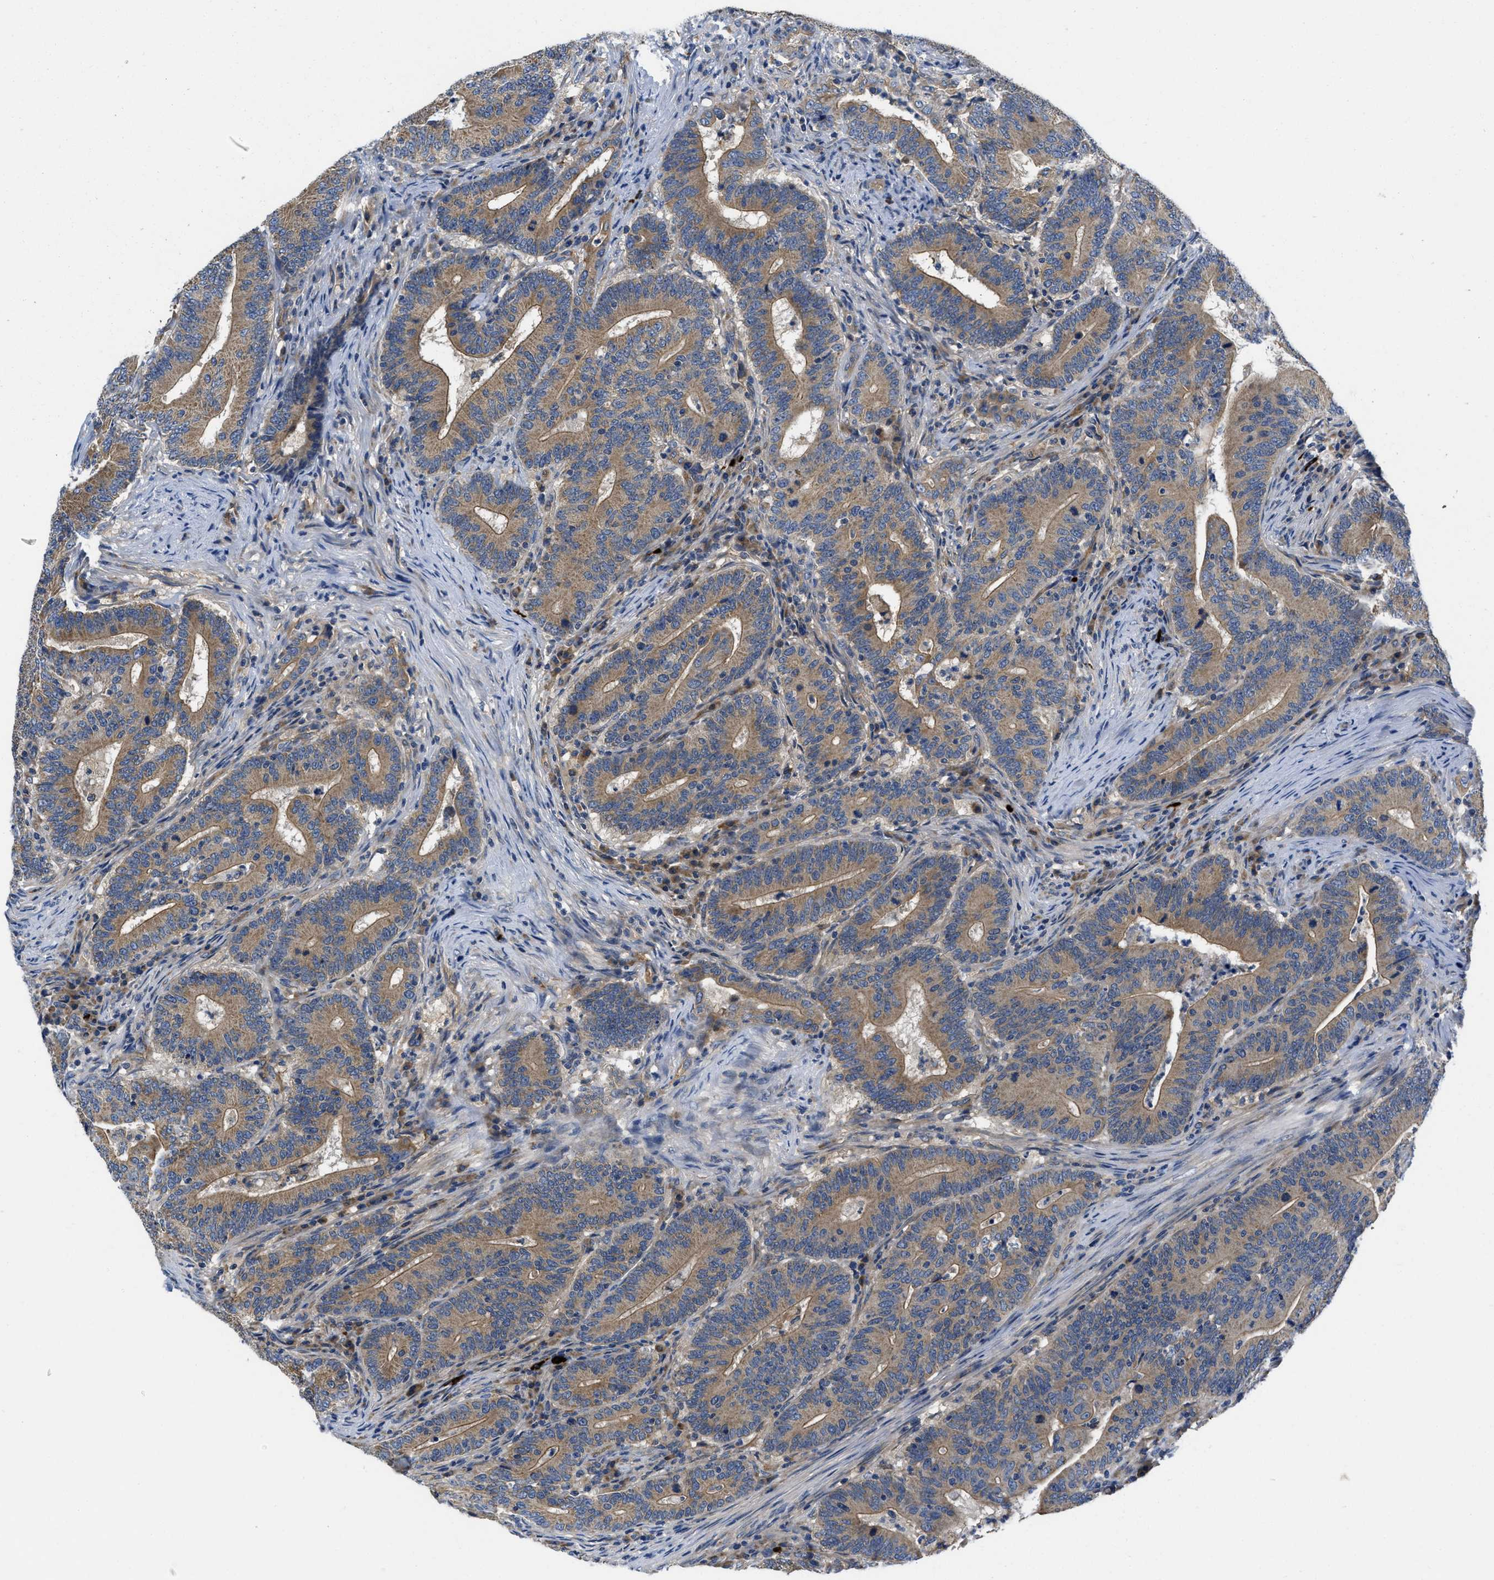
{"staining": {"intensity": "moderate", "quantity": ">75%", "location": "cytoplasmic/membranous"}, "tissue": "colorectal cancer", "cell_type": "Tumor cells", "image_type": "cancer", "snomed": [{"axis": "morphology", "description": "Adenocarcinoma, NOS"}, {"axis": "topography", "description": "Colon"}], "caption": "There is medium levels of moderate cytoplasmic/membranous staining in tumor cells of colorectal cancer, as demonstrated by immunohistochemical staining (brown color).", "gene": "GALK1", "patient": {"sex": "female", "age": 66}}